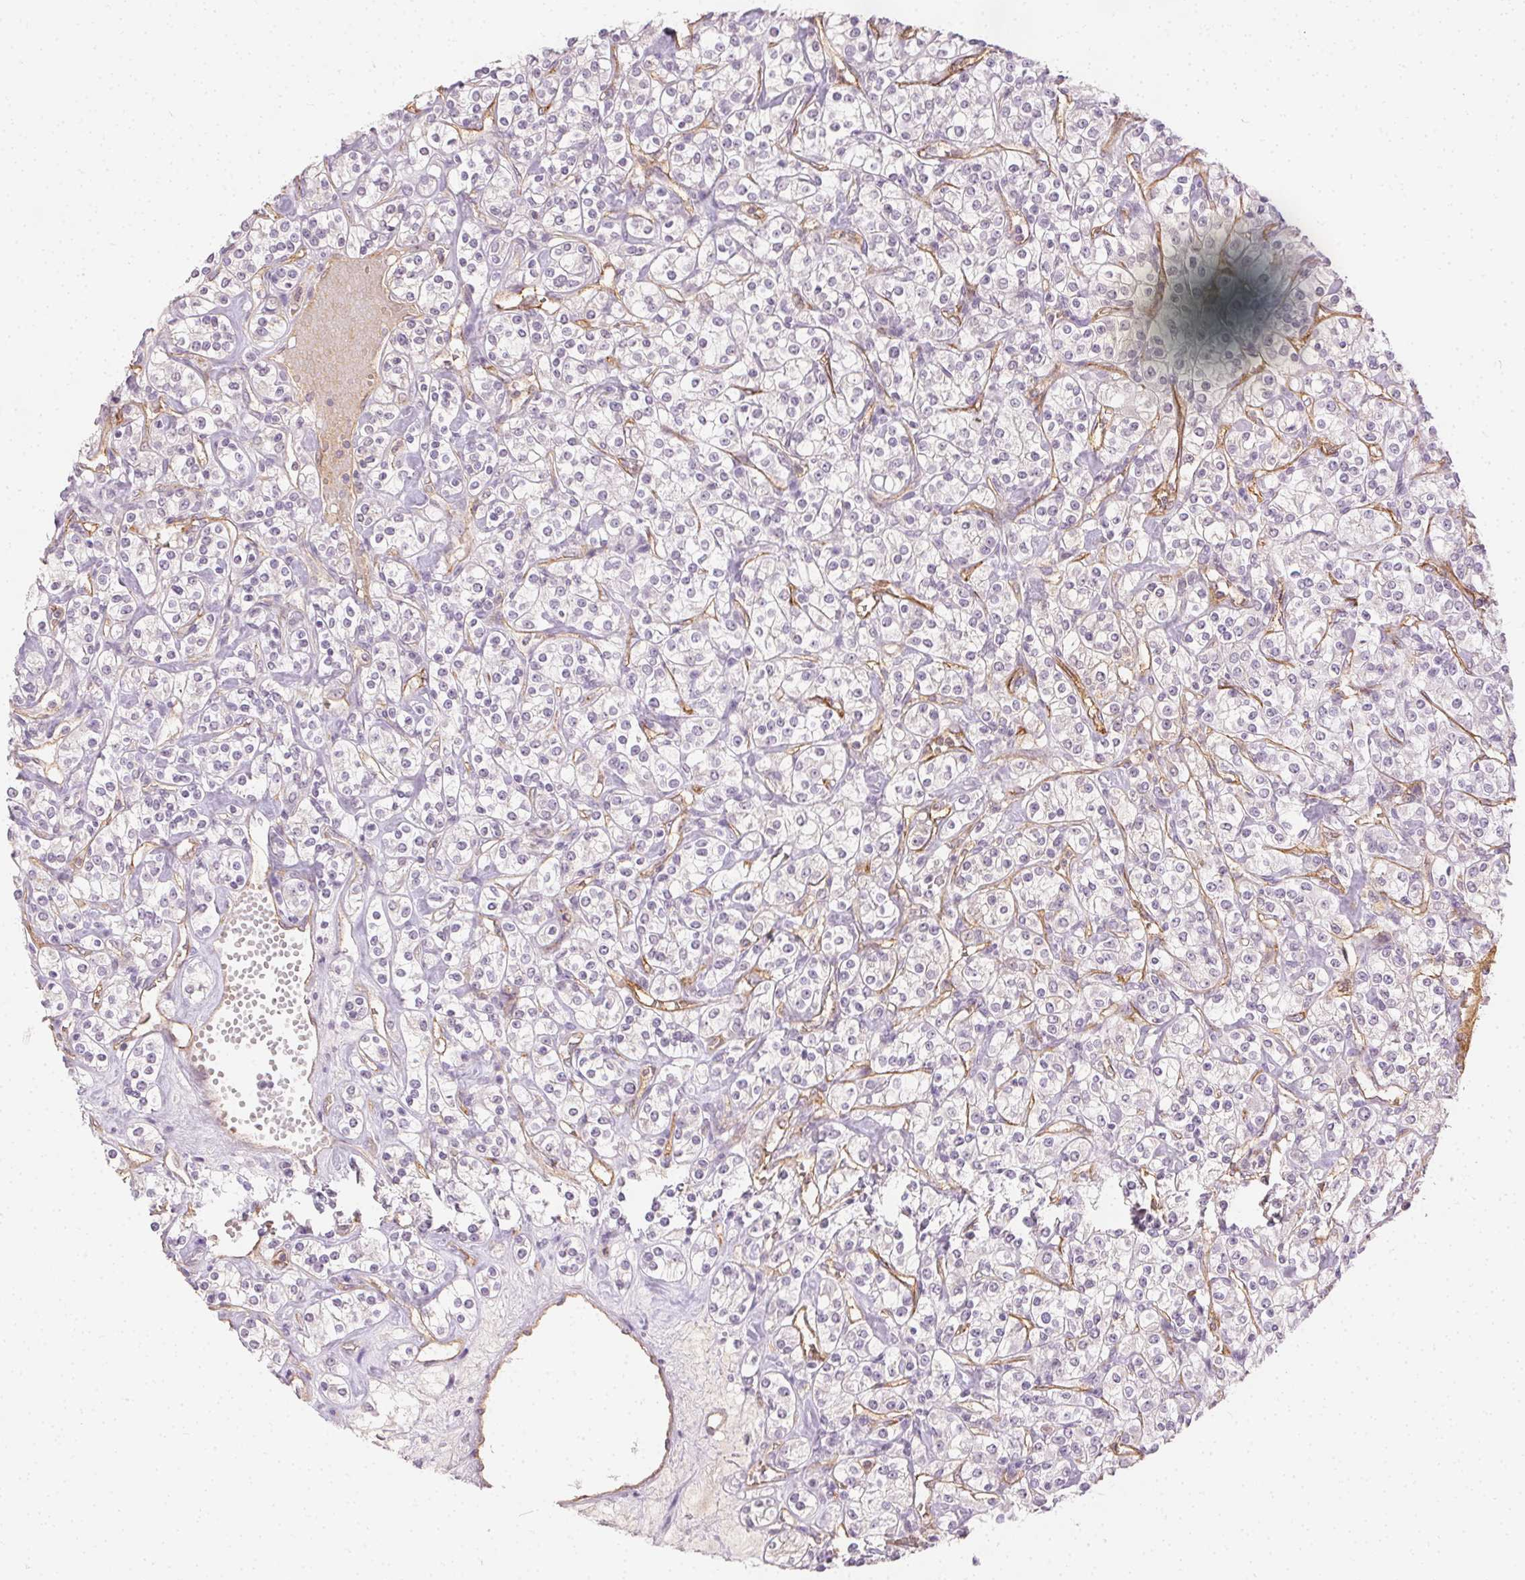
{"staining": {"intensity": "negative", "quantity": "none", "location": "none"}, "tissue": "renal cancer", "cell_type": "Tumor cells", "image_type": "cancer", "snomed": [{"axis": "morphology", "description": "Adenocarcinoma, NOS"}, {"axis": "topography", "description": "Kidney"}], "caption": "There is no significant staining in tumor cells of renal adenocarcinoma.", "gene": "PODXL", "patient": {"sex": "male", "age": 77}}